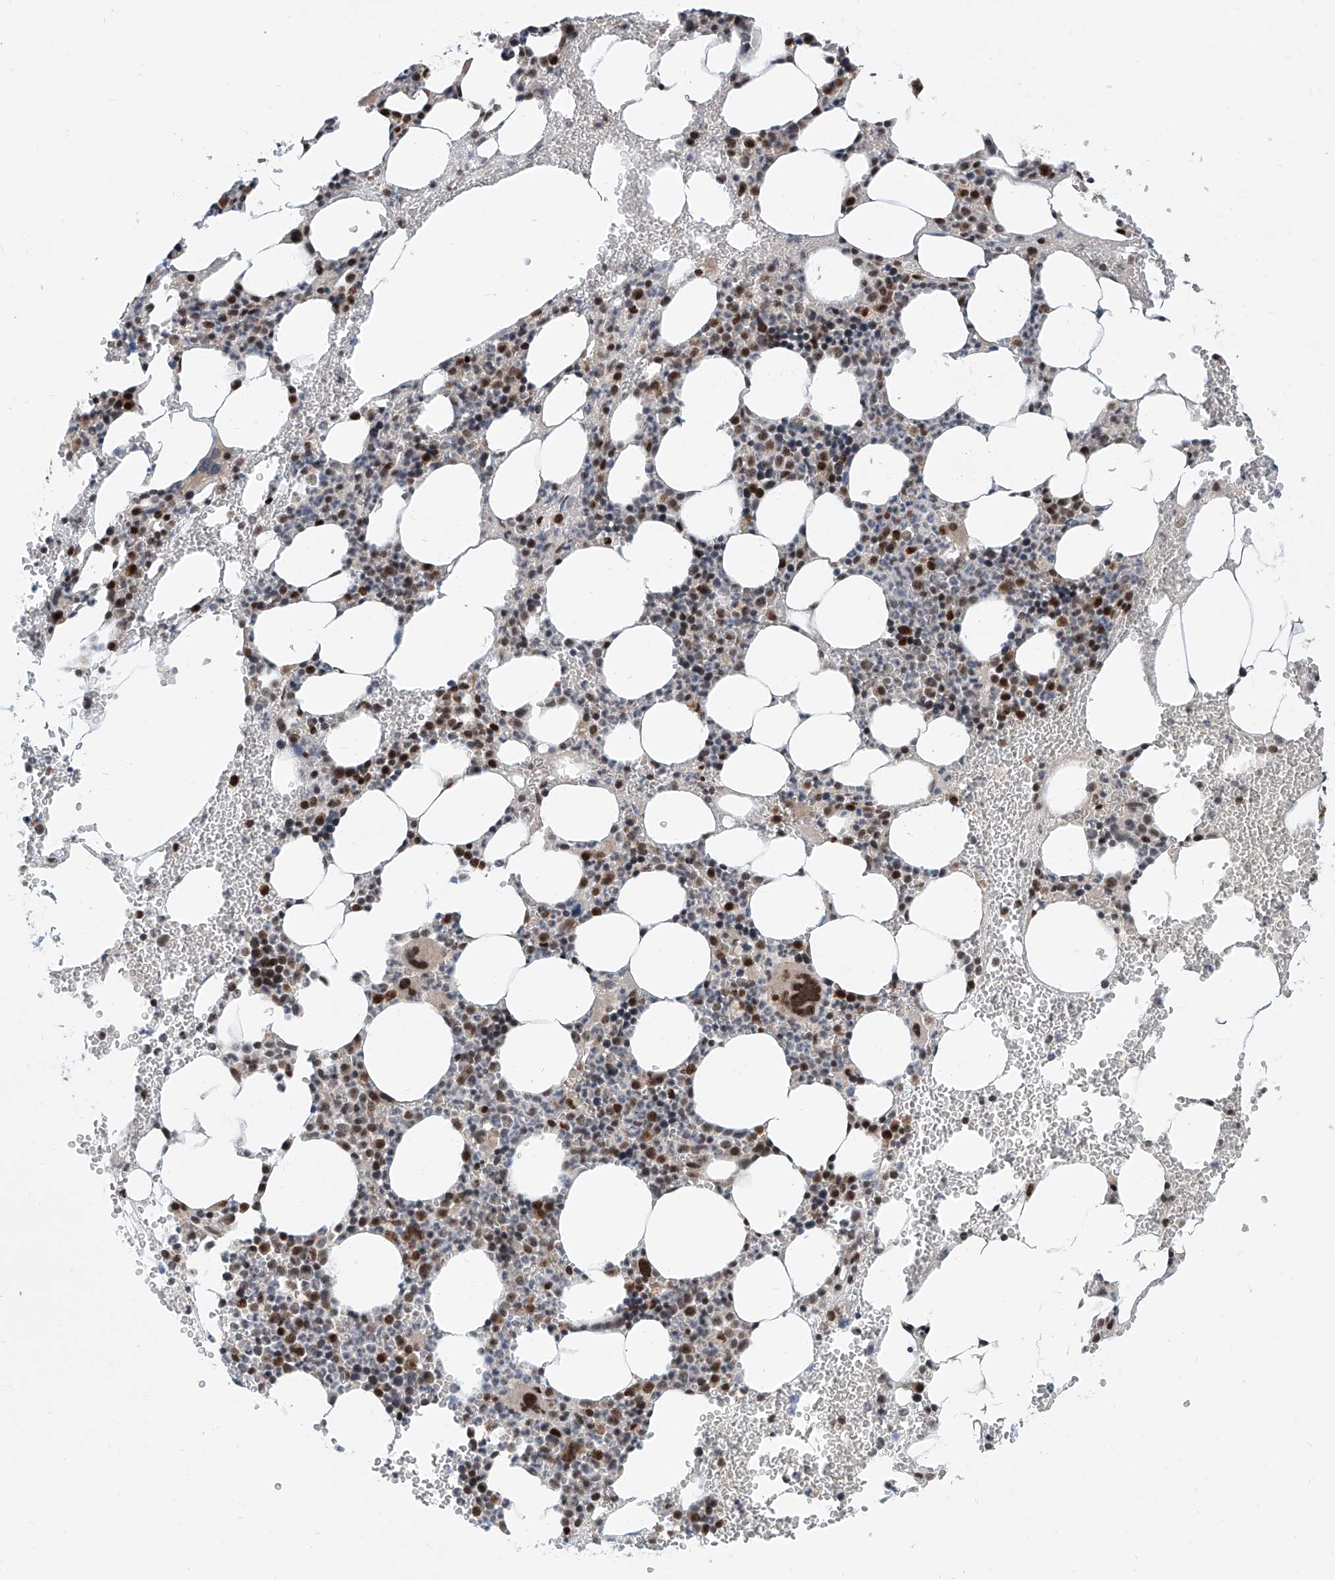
{"staining": {"intensity": "moderate", "quantity": "25%-75%", "location": "nuclear"}, "tissue": "bone marrow", "cell_type": "Hematopoietic cells", "image_type": "normal", "snomed": [{"axis": "morphology", "description": "Normal tissue, NOS"}, {"axis": "morphology", "description": "Inflammation, NOS"}, {"axis": "topography", "description": "Bone marrow"}], "caption": "Immunohistochemistry (IHC) (DAB) staining of unremarkable human bone marrow shows moderate nuclear protein positivity in approximately 25%-75% of hematopoietic cells. The protein of interest is stained brown, and the nuclei are stained in blue (DAB (3,3'-diaminobenzidine) IHC with brightfield microscopy, high magnification).", "gene": "SDE2", "patient": {"sex": "female", "age": 78}}